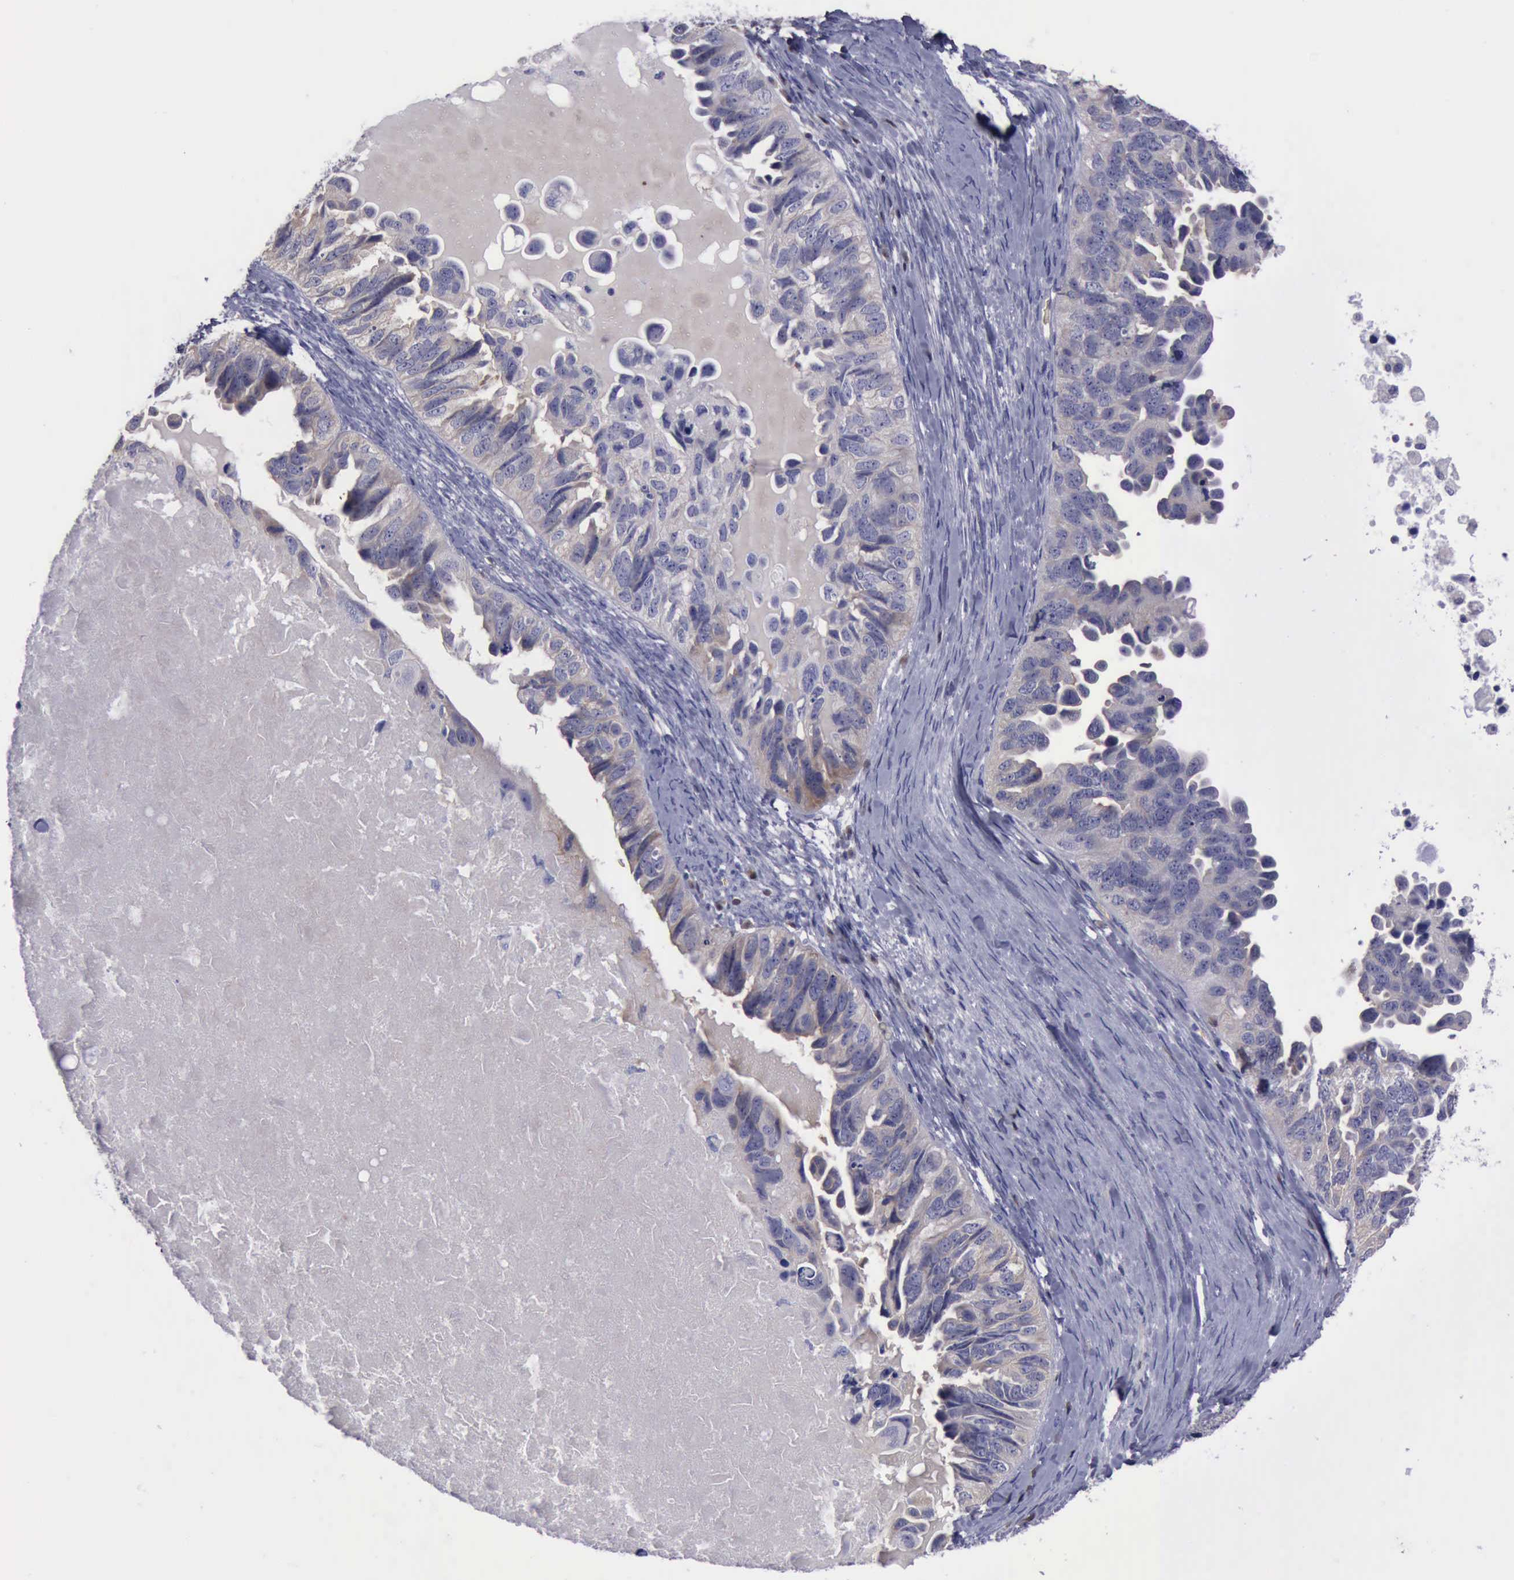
{"staining": {"intensity": "weak", "quantity": "25%-75%", "location": "cytoplasmic/membranous"}, "tissue": "ovarian cancer", "cell_type": "Tumor cells", "image_type": "cancer", "snomed": [{"axis": "morphology", "description": "Cystadenocarcinoma, serous, NOS"}, {"axis": "topography", "description": "Ovary"}], "caption": "A low amount of weak cytoplasmic/membranous positivity is seen in about 25%-75% of tumor cells in ovarian cancer (serous cystadenocarcinoma) tissue.", "gene": "CEP128", "patient": {"sex": "female", "age": 82}}